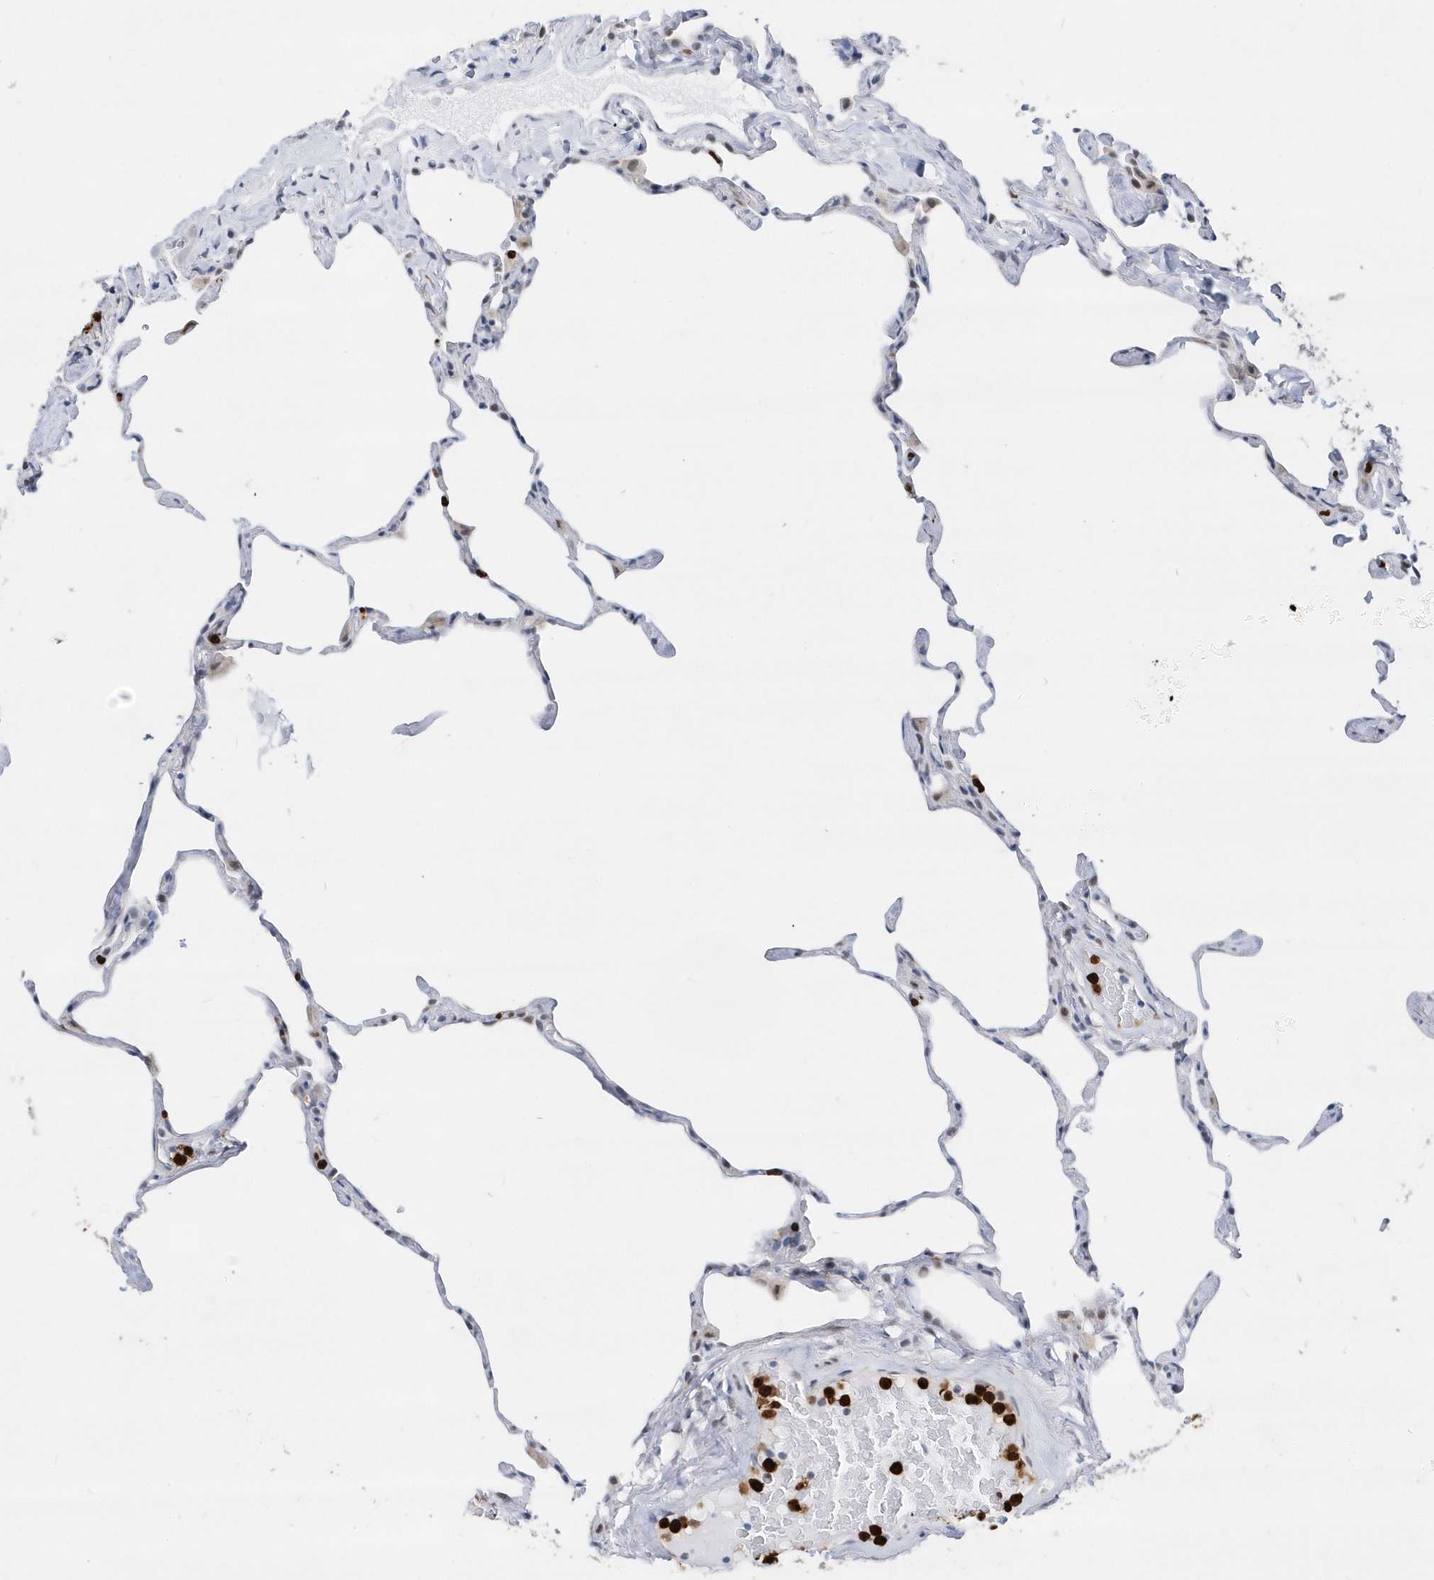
{"staining": {"intensity": "negative", "quantity": "none", "location": "none"}, "tissue": "lung", "cell_type": "Alveolar cells", "image_type": "normal", "snomed": [{"axis": "morphology", "description": "Normal tissue, NOS"}, {"axis": "topography", "description": "Lung"}], "caption": "Immunohistochemical staining of normal human lung demonstrates no significant expression in alveolar cells.", "gene": "RPP30", "patient": {"sex": "male", "age": 65}}